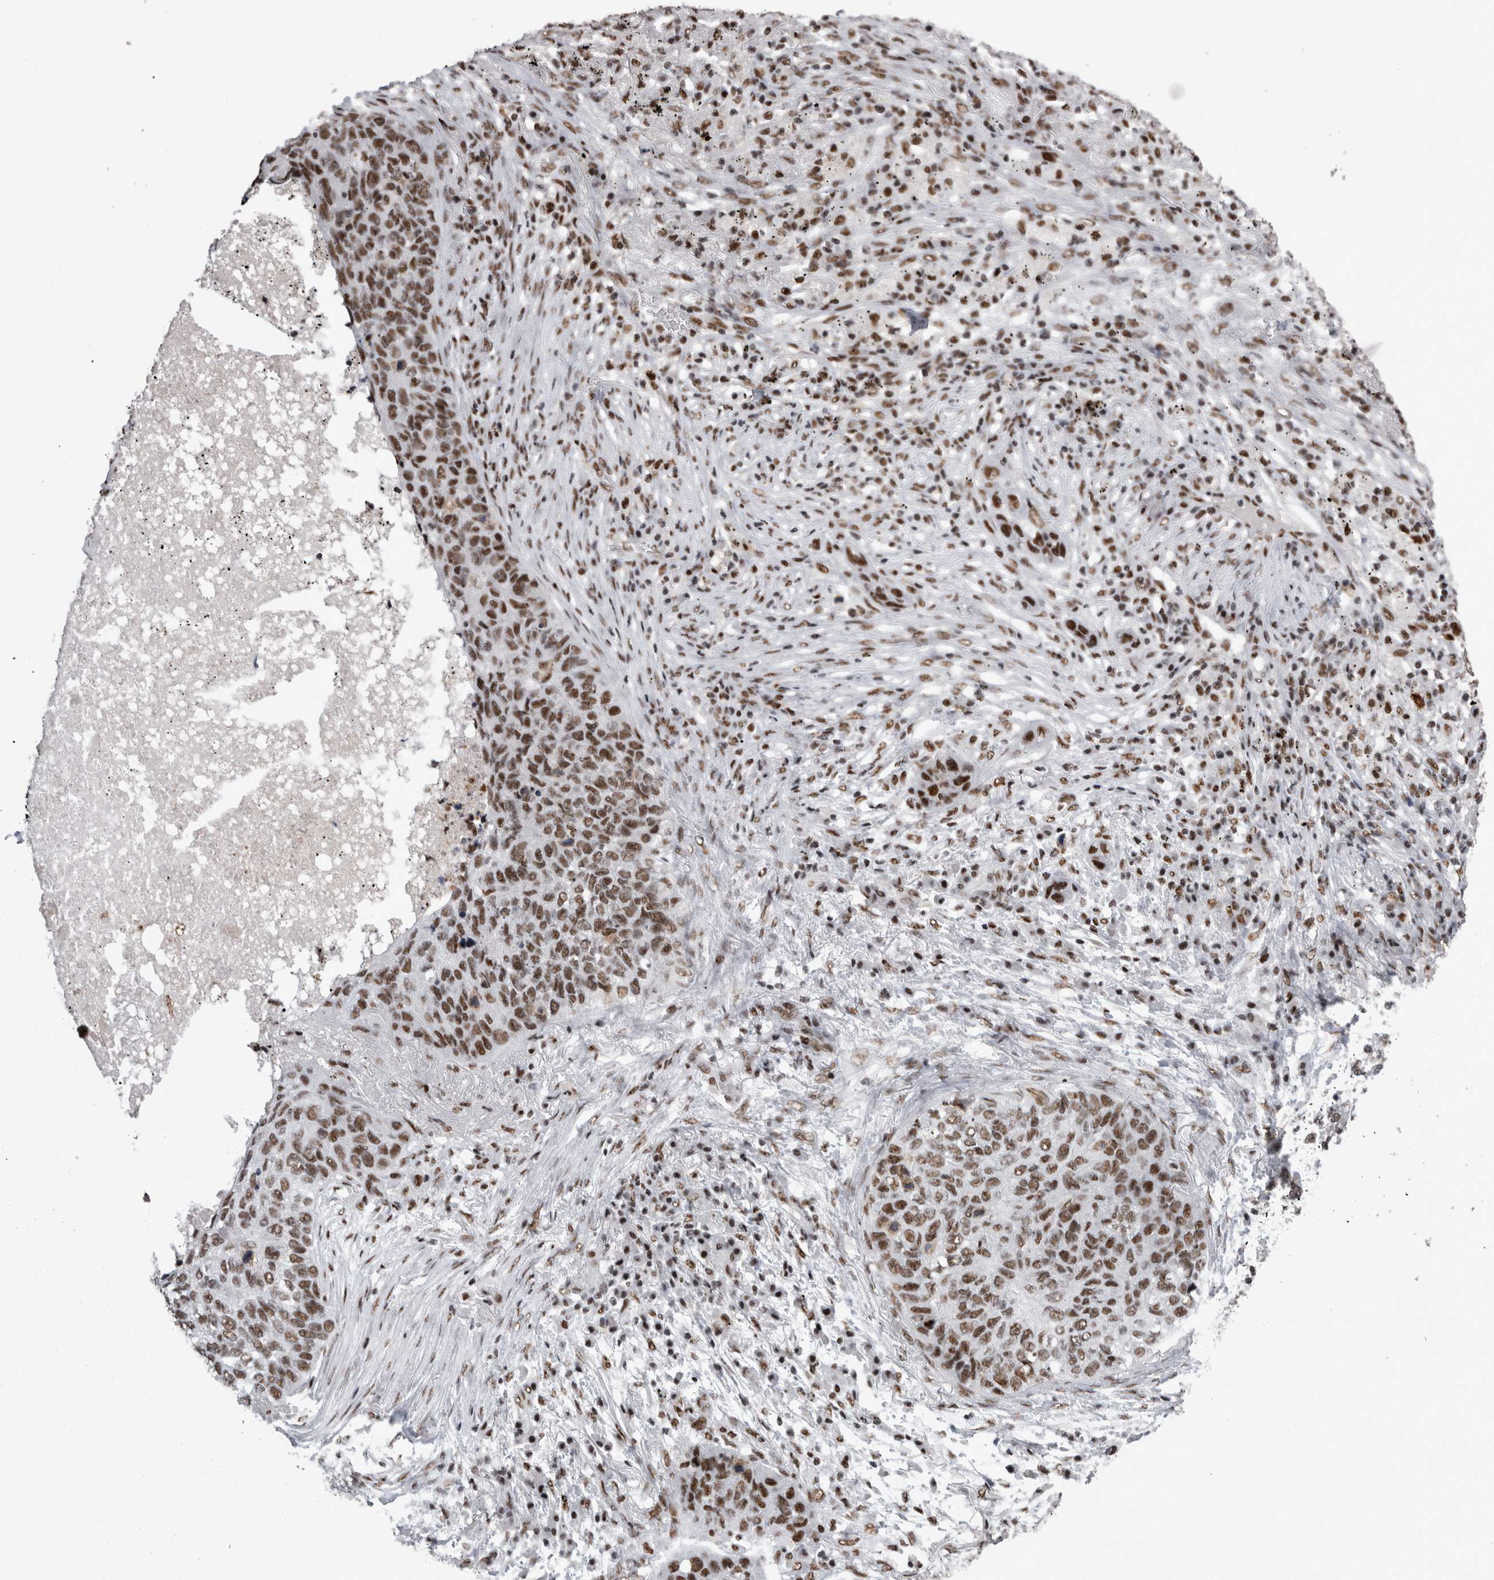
{"staining": {"intensity": "weak", "quantity": ">75%", "location": "nuclear"}, "tissue": "lung cancer", "cell_type": "Tumor cells", "image_type": "cancer", "snomed": [{"axis": "morphology", "description": "Squamous cell carcinoma, NOS"}, {"axis": "topography", "description": "Lung"}], "caption": "Protein expression by immunohistochemistry (IHC) reveals weak nuclear positivity in about >75% of tumor cells in lung squamous cell carcinoma.", "gene": "SNRNP40", "patient": {"sex": "female", "age": 63}}